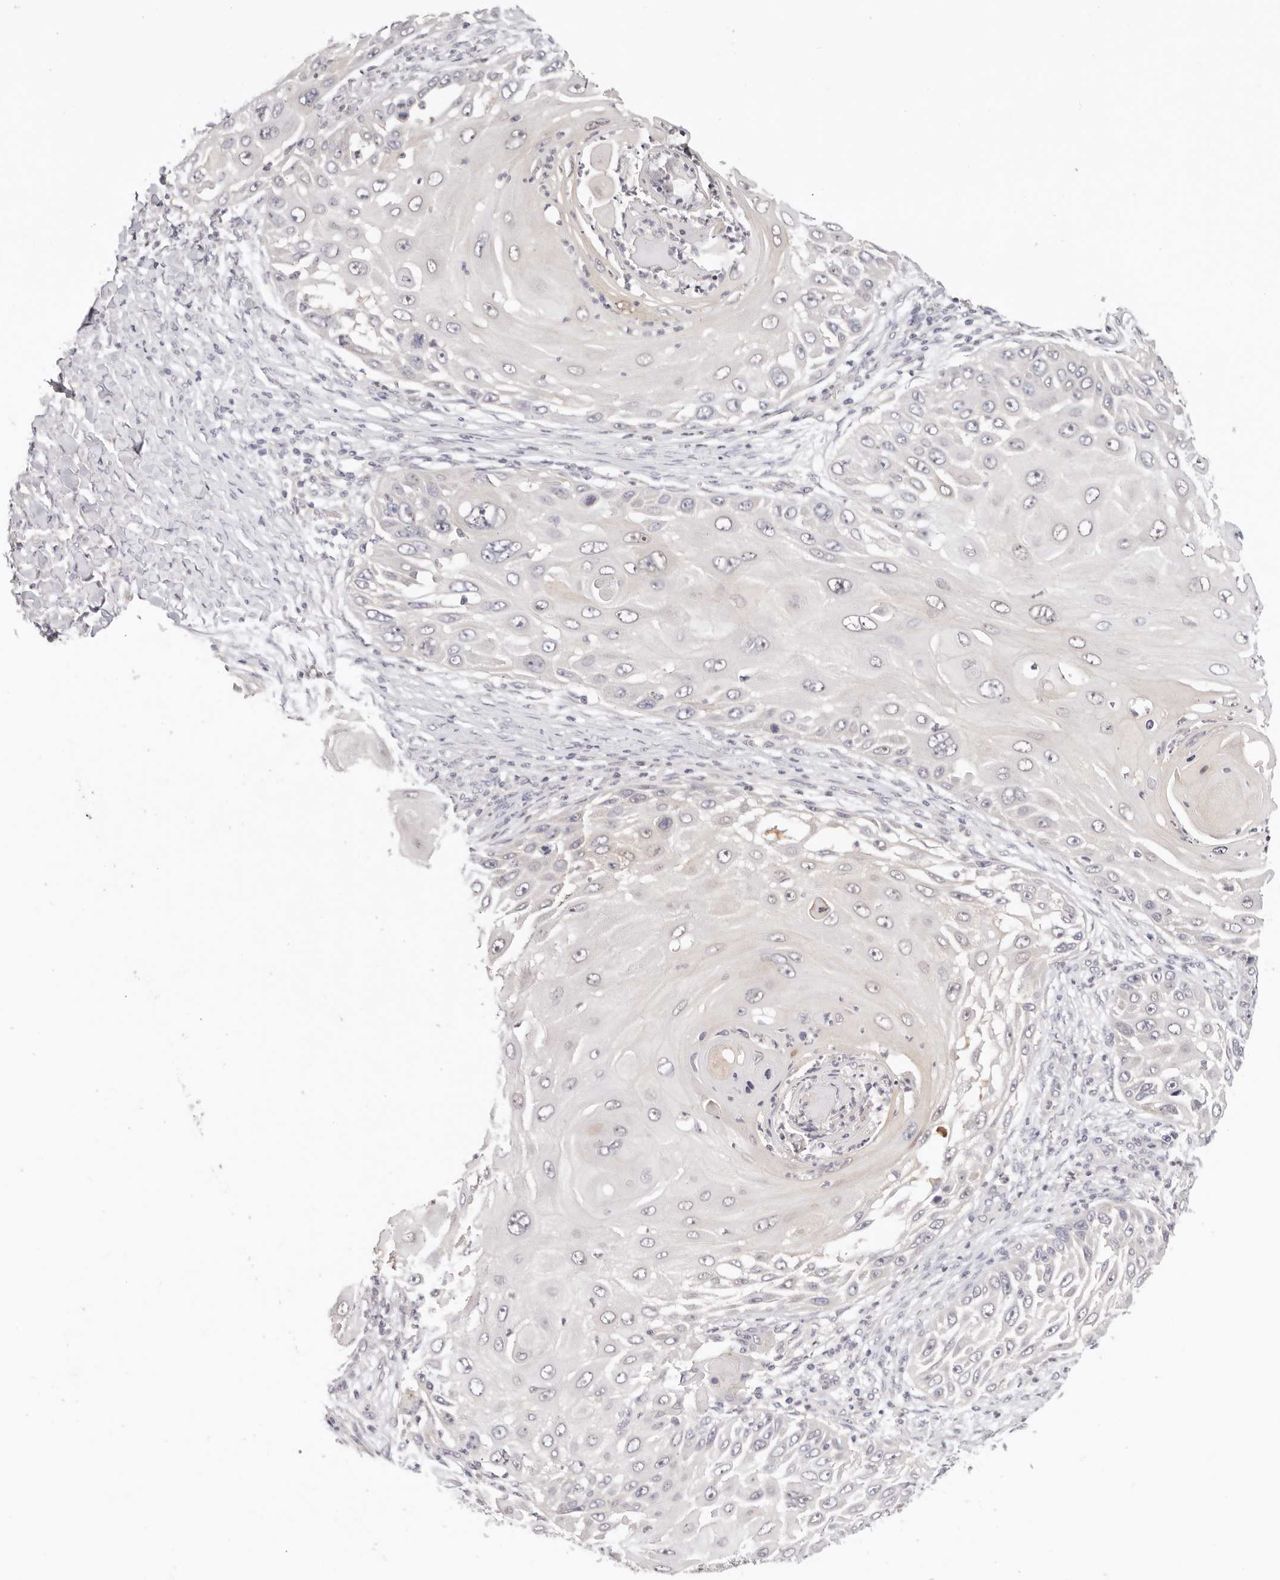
{"staining": {"intensity": "negative", "quantity": "none", "location": "none"}, "tissue": "skin cancer", "cell_type": "Tumor cells", "image_type": "cancer", "snomed": [{"axis": "morphology", "description": "Squamous cell carcinoma, NOS"}, {"axis": "topography", "description": "Skin"}], "caption": "High magnification brightfield microscopy of squamous cell carcinoma (skin) stained with DAB (3,3'-diaminobenzidine) (brown) and counterstained with hematoxylin (blue): tumor cells show no significant positivity. (DAB immunohistochemistry with hematoxylin counter stain).", "gene": "GGPS1", "patient": {"sex": "female", "age": 44}}